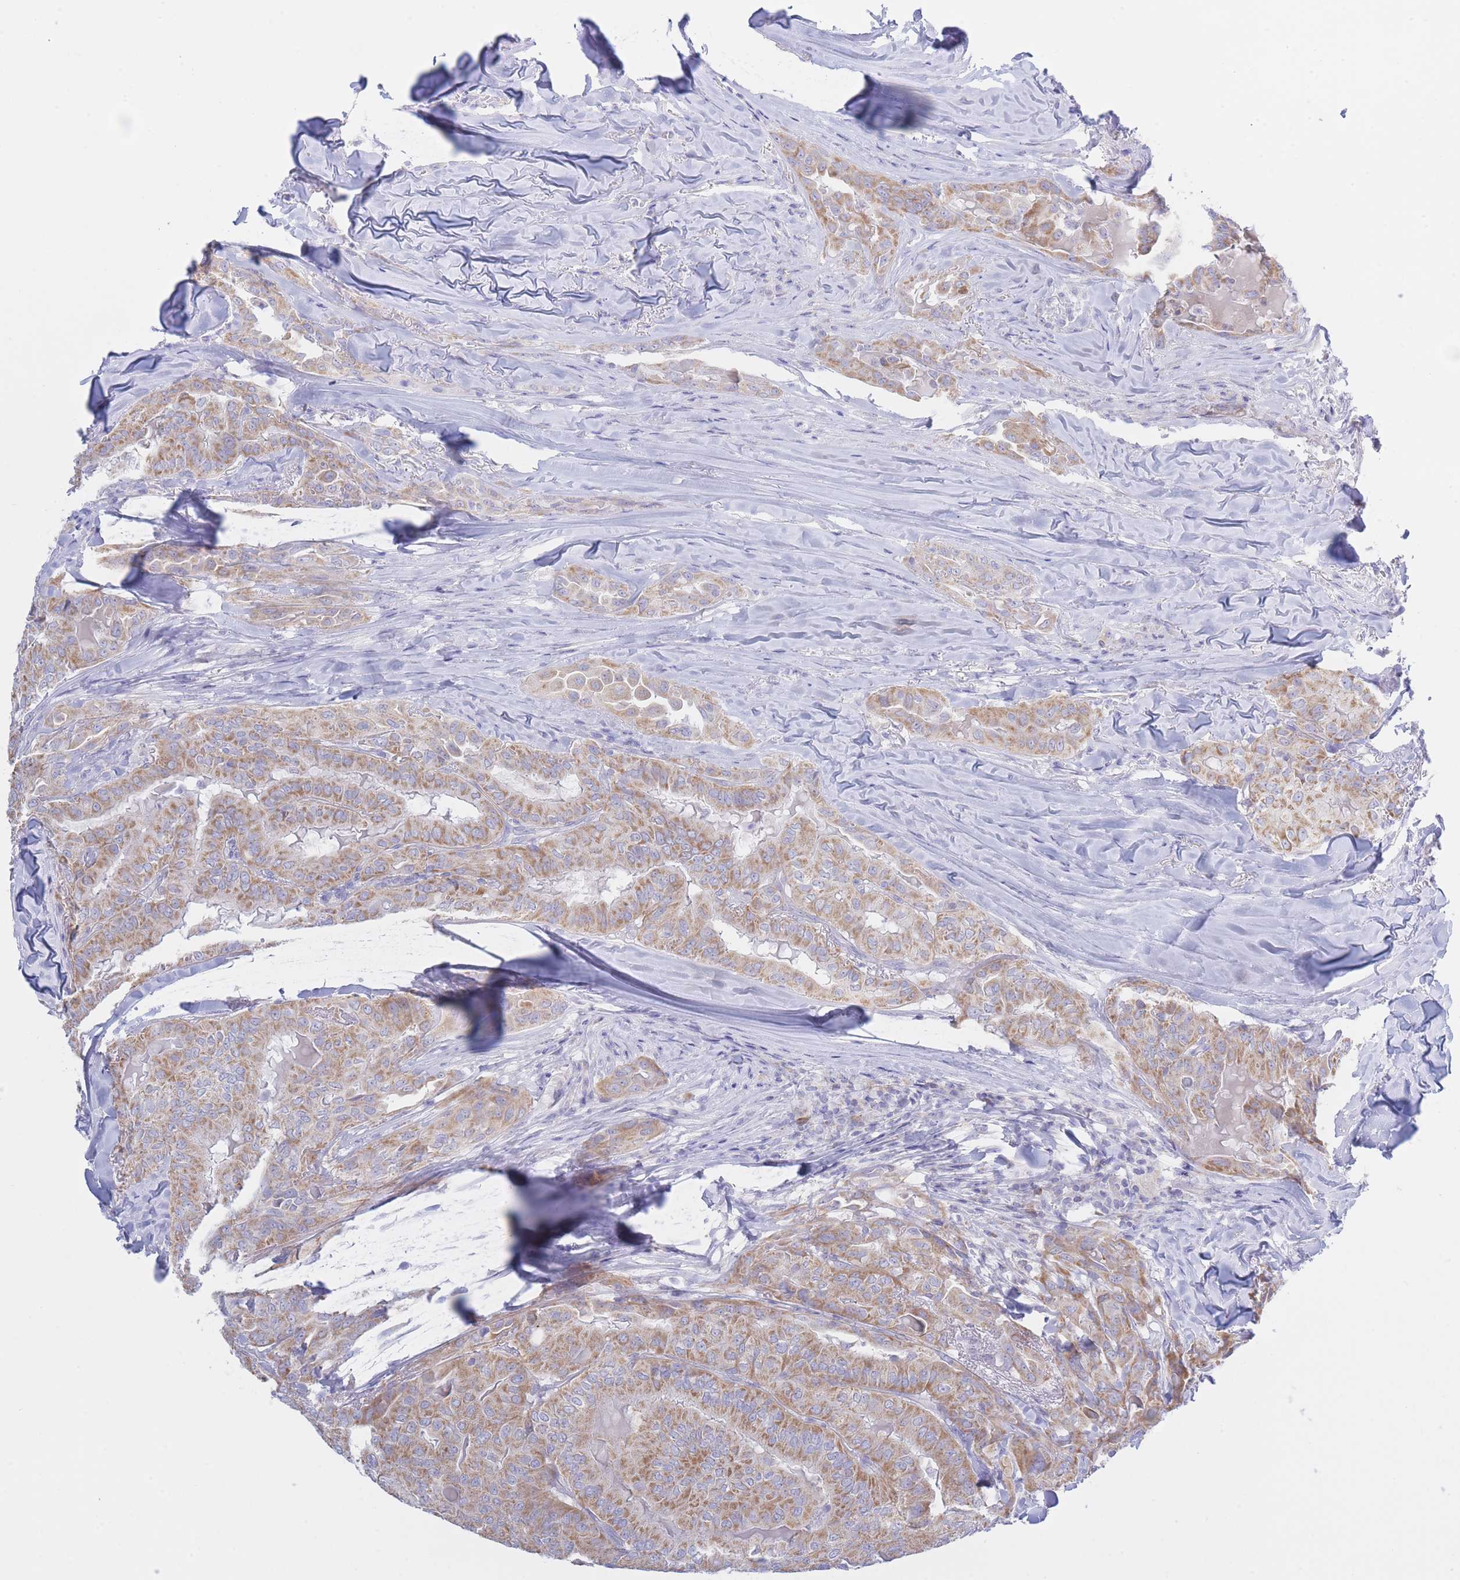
{"staining": {"intensity": "moderate", "quantity": ">75%", "location": "cytoplasmic/membranous"}, "tissue": "thyroid cancer", "cell_type": "Tumor cells", "image_type": "cancer", "snomed": [{"axis": "morphology", "description": "Papillary adenocarcinoma, NOS"}, {"axis": "topography", "description": "Thyroid gland"}], "caption": "Tumor cells display medium levels of moderate cytoplasmic/membranous positivity in about >75% of cells in human thyroid cancer (papillary adenocarcinoma).", "gene": "NANP", "patient": {"sex": "female", "age": 68}}